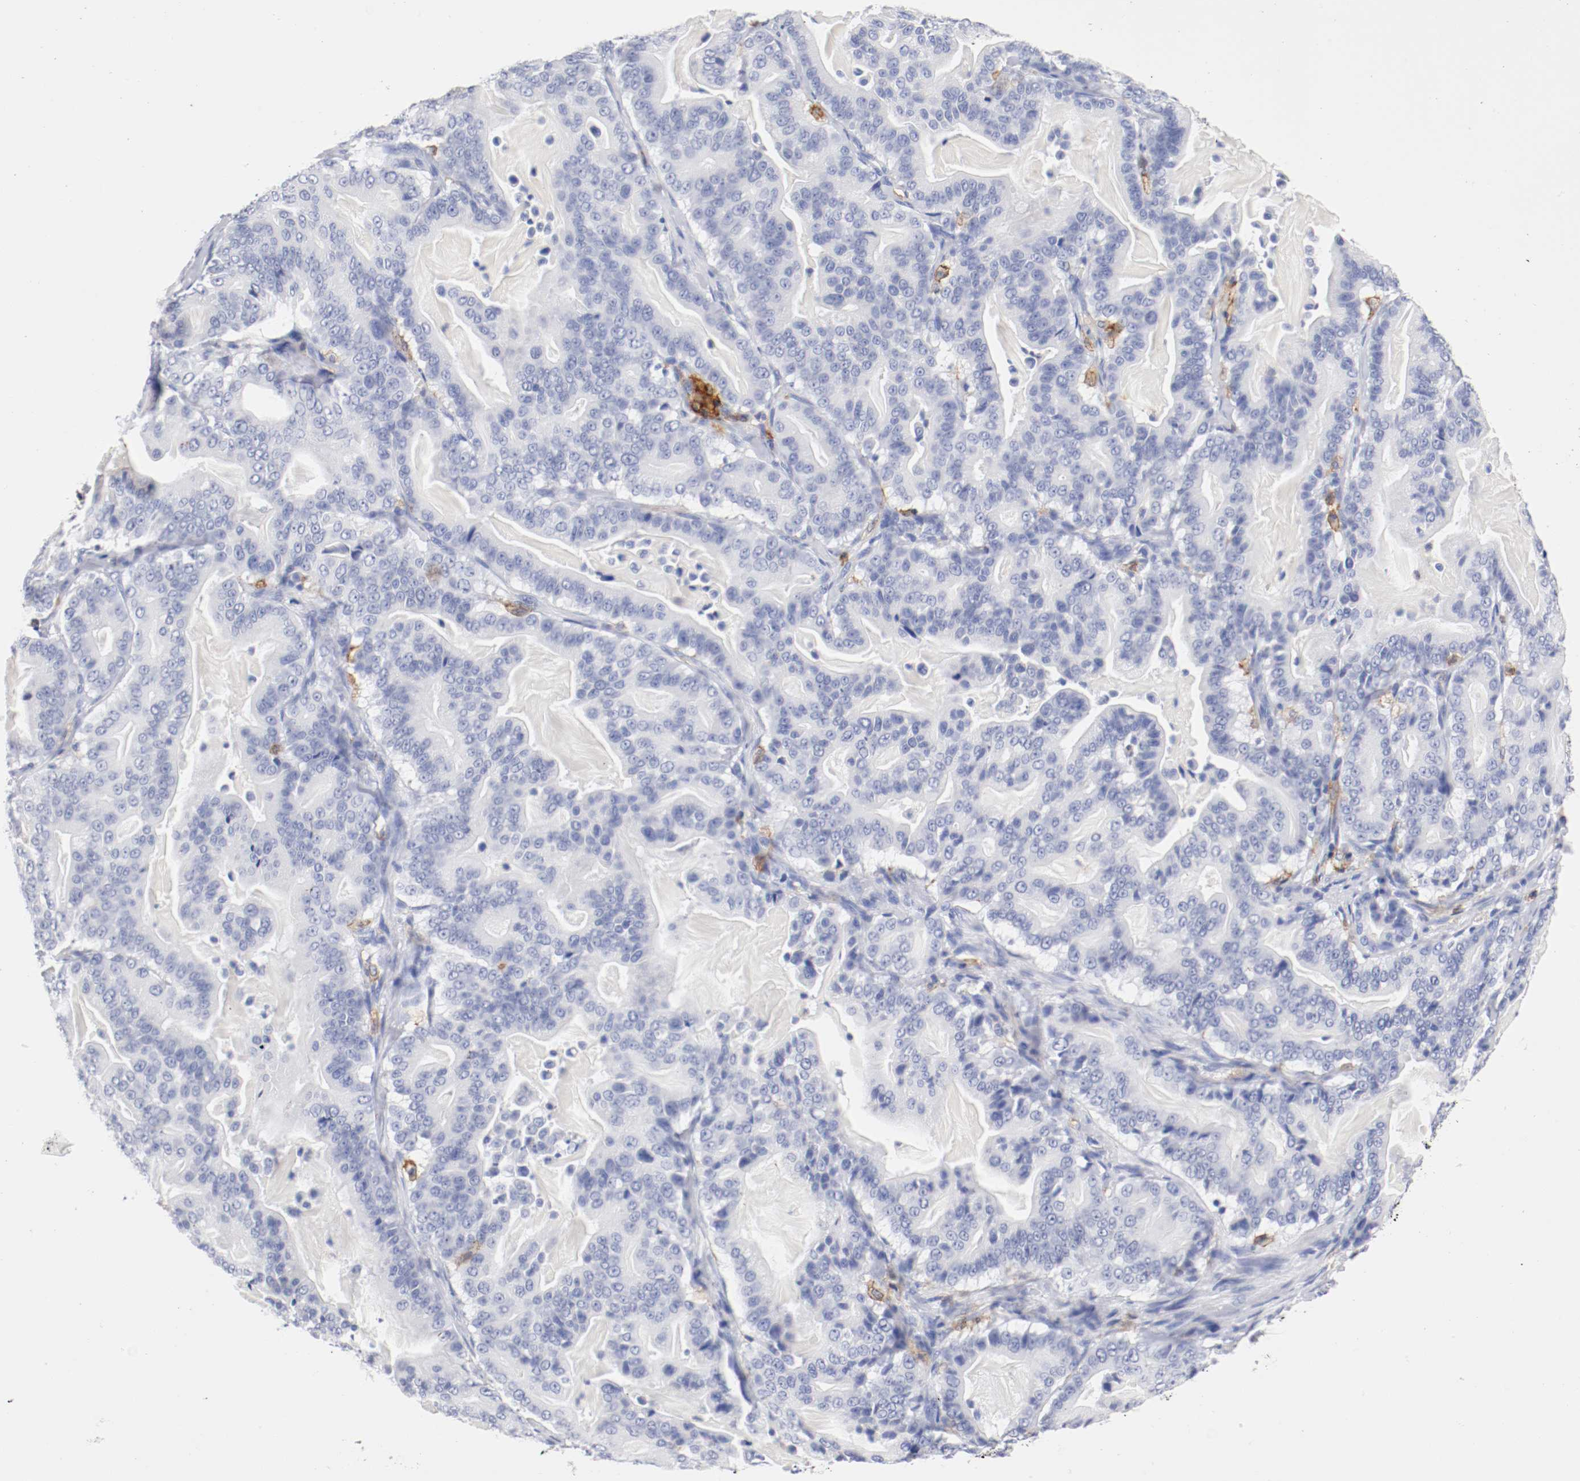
{"staining": {"intensity": "negative", "quantity": "none", "location": "none"}, "tissue": "pancreatic cancer", "cell_type": "Tumor cells", "image_type": "cancer", "snomed": [{"axis": "morphology", "description": "Adenocarcinoma, NOS"}, {"axis": "topography", "description": "Pancreas"}], "caption": "Immunohistochemical staining of human adenocarcinoma (pancreatic) displays no significant staining in tumor cells. Nuclei are stained in blue.", "gene": "ITGAX", "patient": {"sex": "male", "age": 63}}